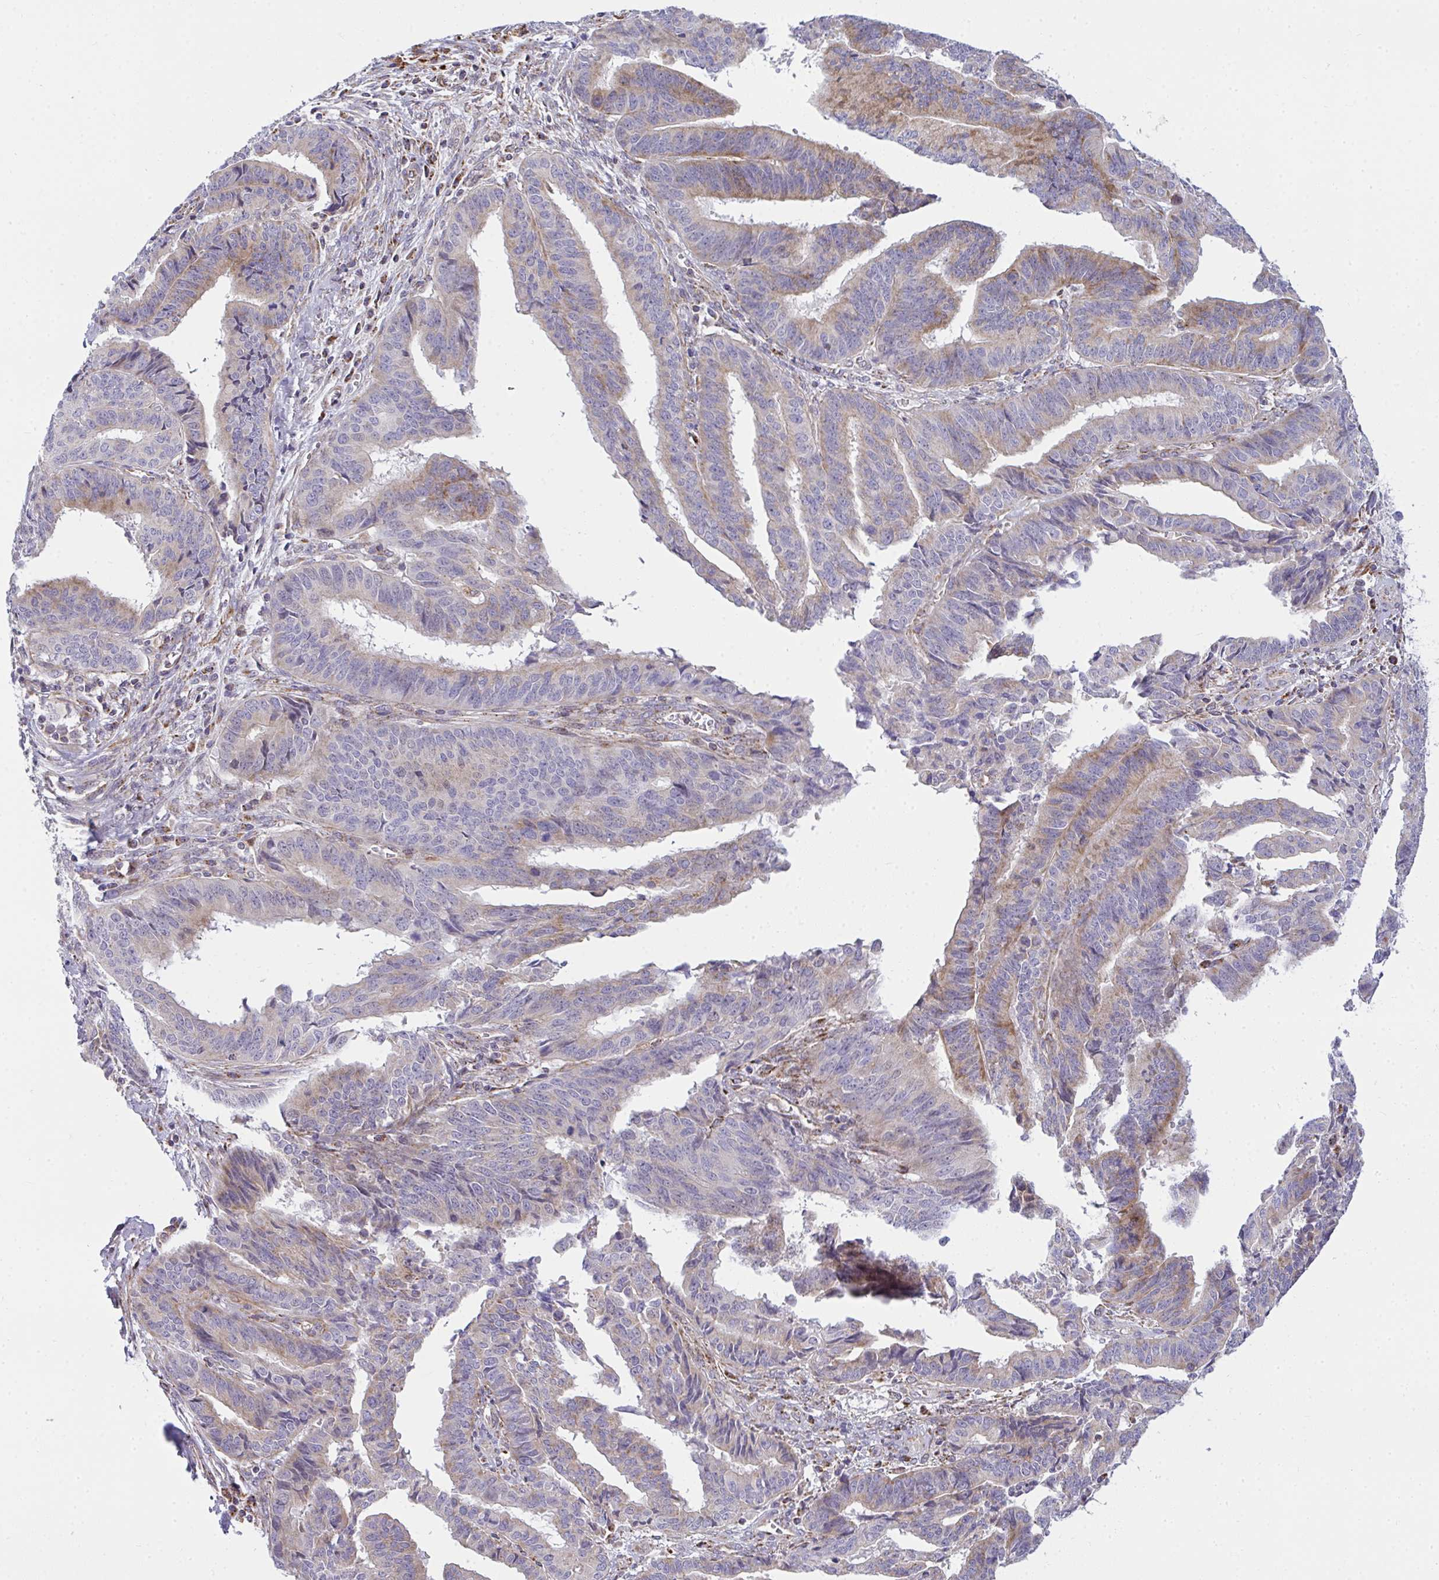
{"staining": {"intensity": "moderate", "quantity": "<25%", "location": "cytoplasmic/membranous"}, "tissue": "endometrial cancer", "cell_type": "Tumor cells", "image_type": "cancer", "snomed": [{"axis": "morphology", "description": "Adenocarcinoma, NOS"}, {"axis": "topography", "description": "Endometrium"}], "caption": "The image displays a brown stain indicating the presence of a protein in the cytoplasmic/membranous of tumor cells in adenocarcinoma (endometrial). Using DAB (brown) and hematoxylin (blue) stains, captured at high magnification using brightfield microscopy.", "gene": "SRRM4", "patient": {"sex": "female", "age": 65}}